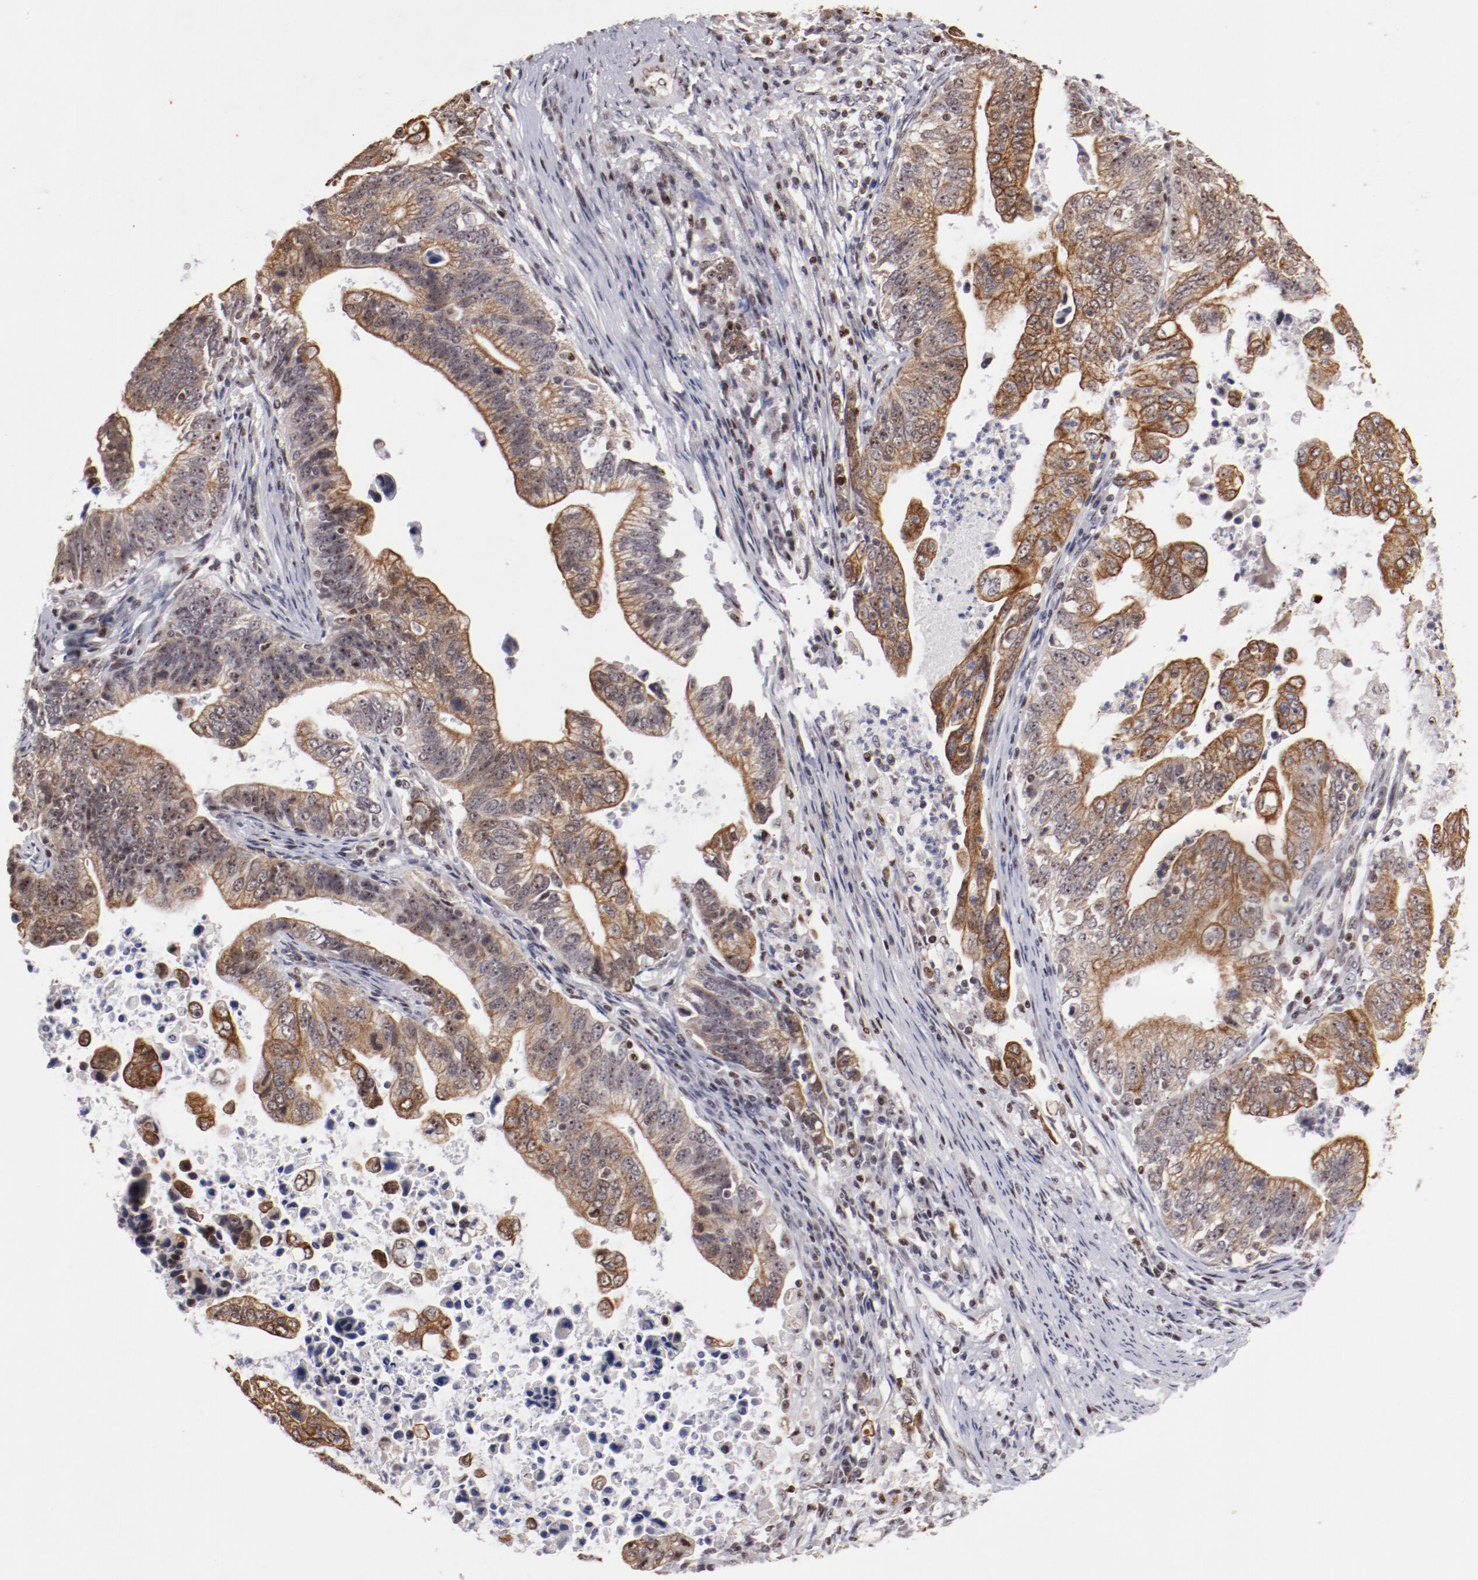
{"staining": {"intensity": "weak", "quantity": "25%-75%", "location": "cytoplasmic/membranous,nuclear"}, "tissue": "stomach cancer", "cell_type": "Tumor cells", "image_type": "cancer", "snomed": [{"axis": "morphology", "description": "Adenocarcinoma, NOS"}, {"axis": "topography", "description": "Stomach, upper"}], "caption": "Human adenocarcinoma (stomach) stained for a protein (brown) demonstrates weak cytoplasmic/membranous and nuclear positive staining in about 25%-75% of tumor cells.", "gene": "DDX24", "patient": {"sex": "female", "age": 50}}